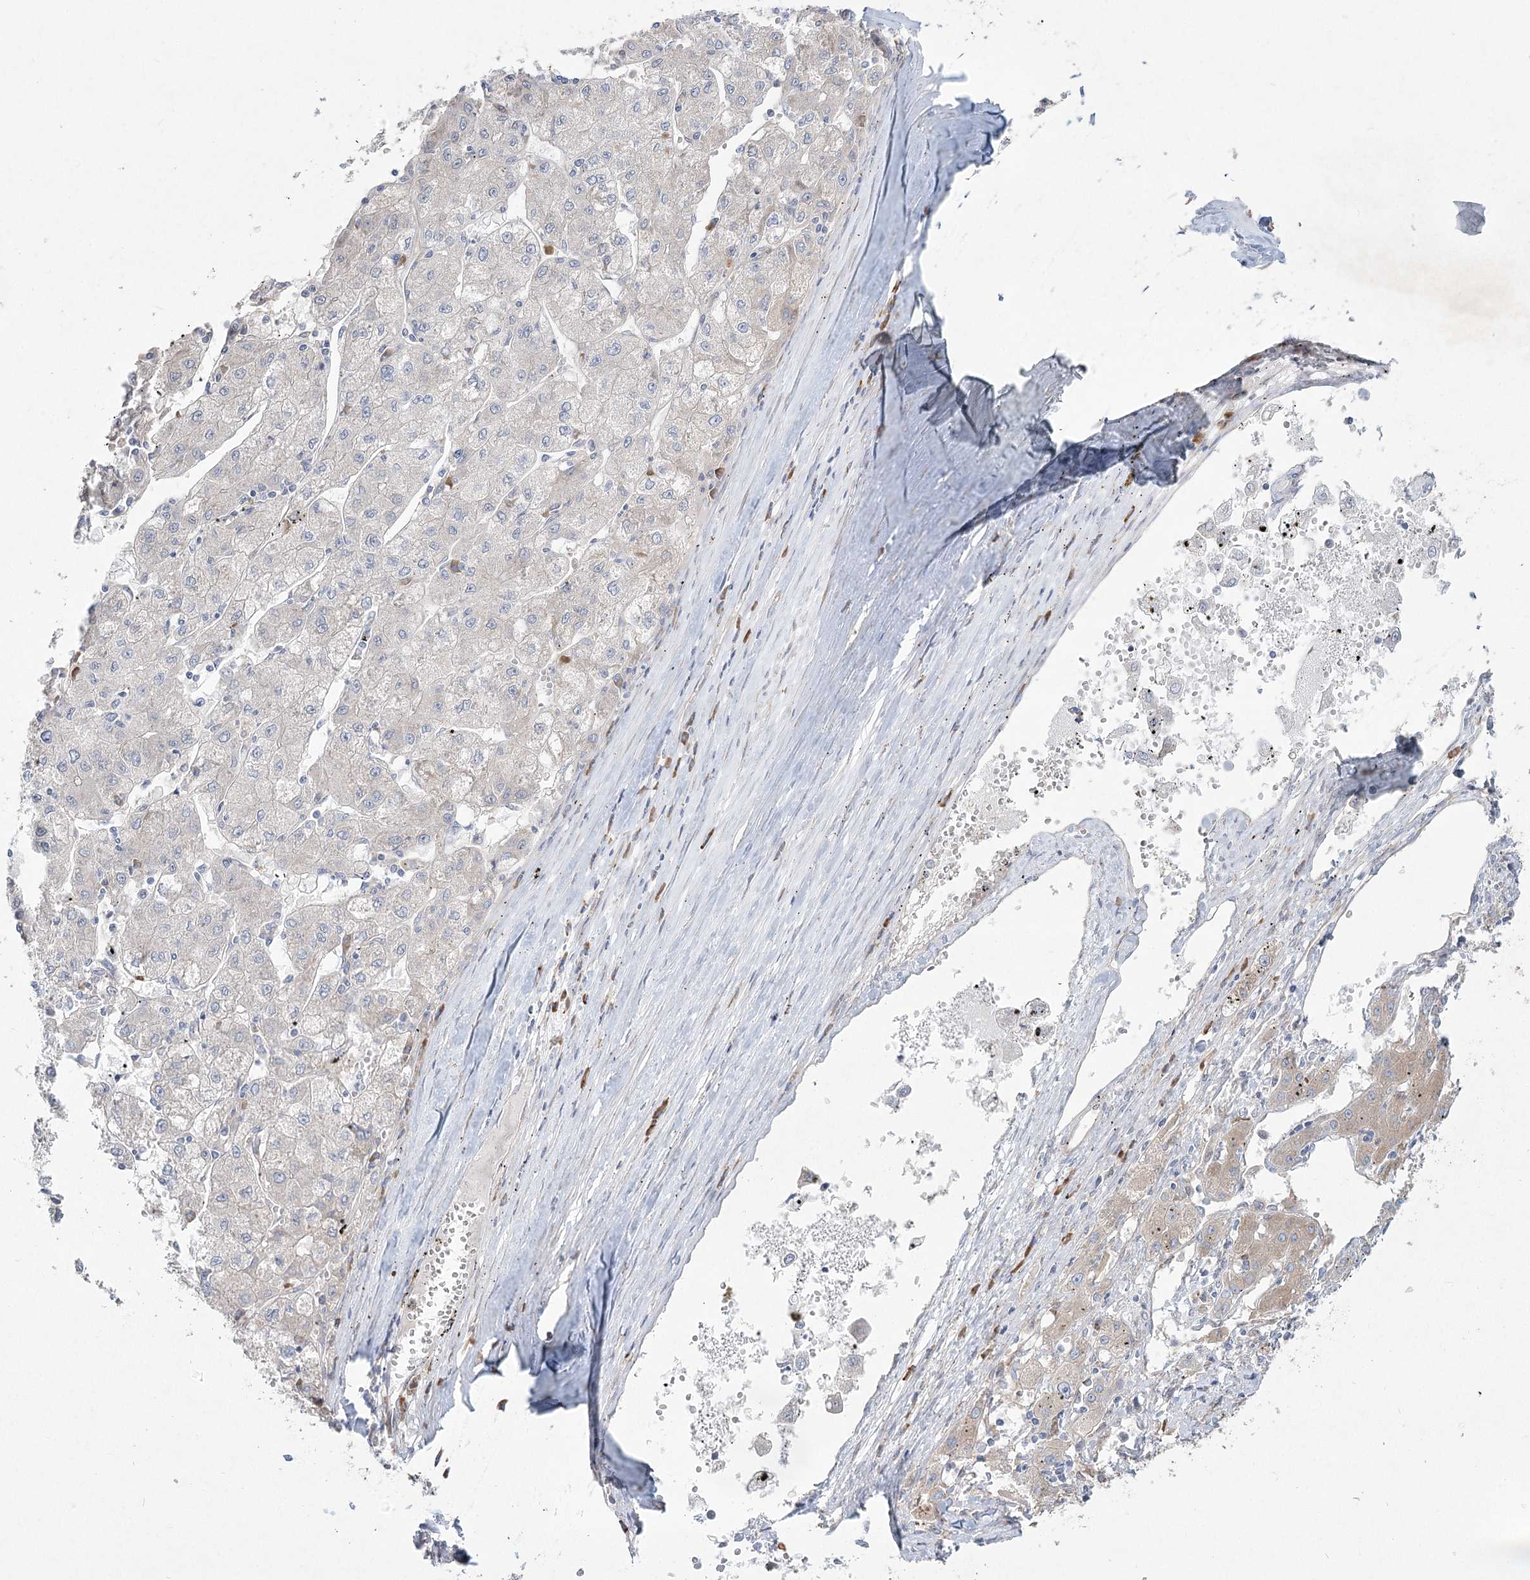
{"staining": {"intensity": "negative", "quantity": "none", "location": "none"}, "tissue": "liver cancer", "cell_type": "Tumor cells", "image_type": "cancer", "snomed": [{"axis": "morphology", "description": "Carcinoma, Hepatocellular, NOS"}, {"axis": "topography", "description": "Liver"}], "caption": "An image of human hepatocellular carcinoma (liver) is negative for staining in tumor cells.", "gene": "CAMTA1", "patient": {"sex": "male", "age": 72}}